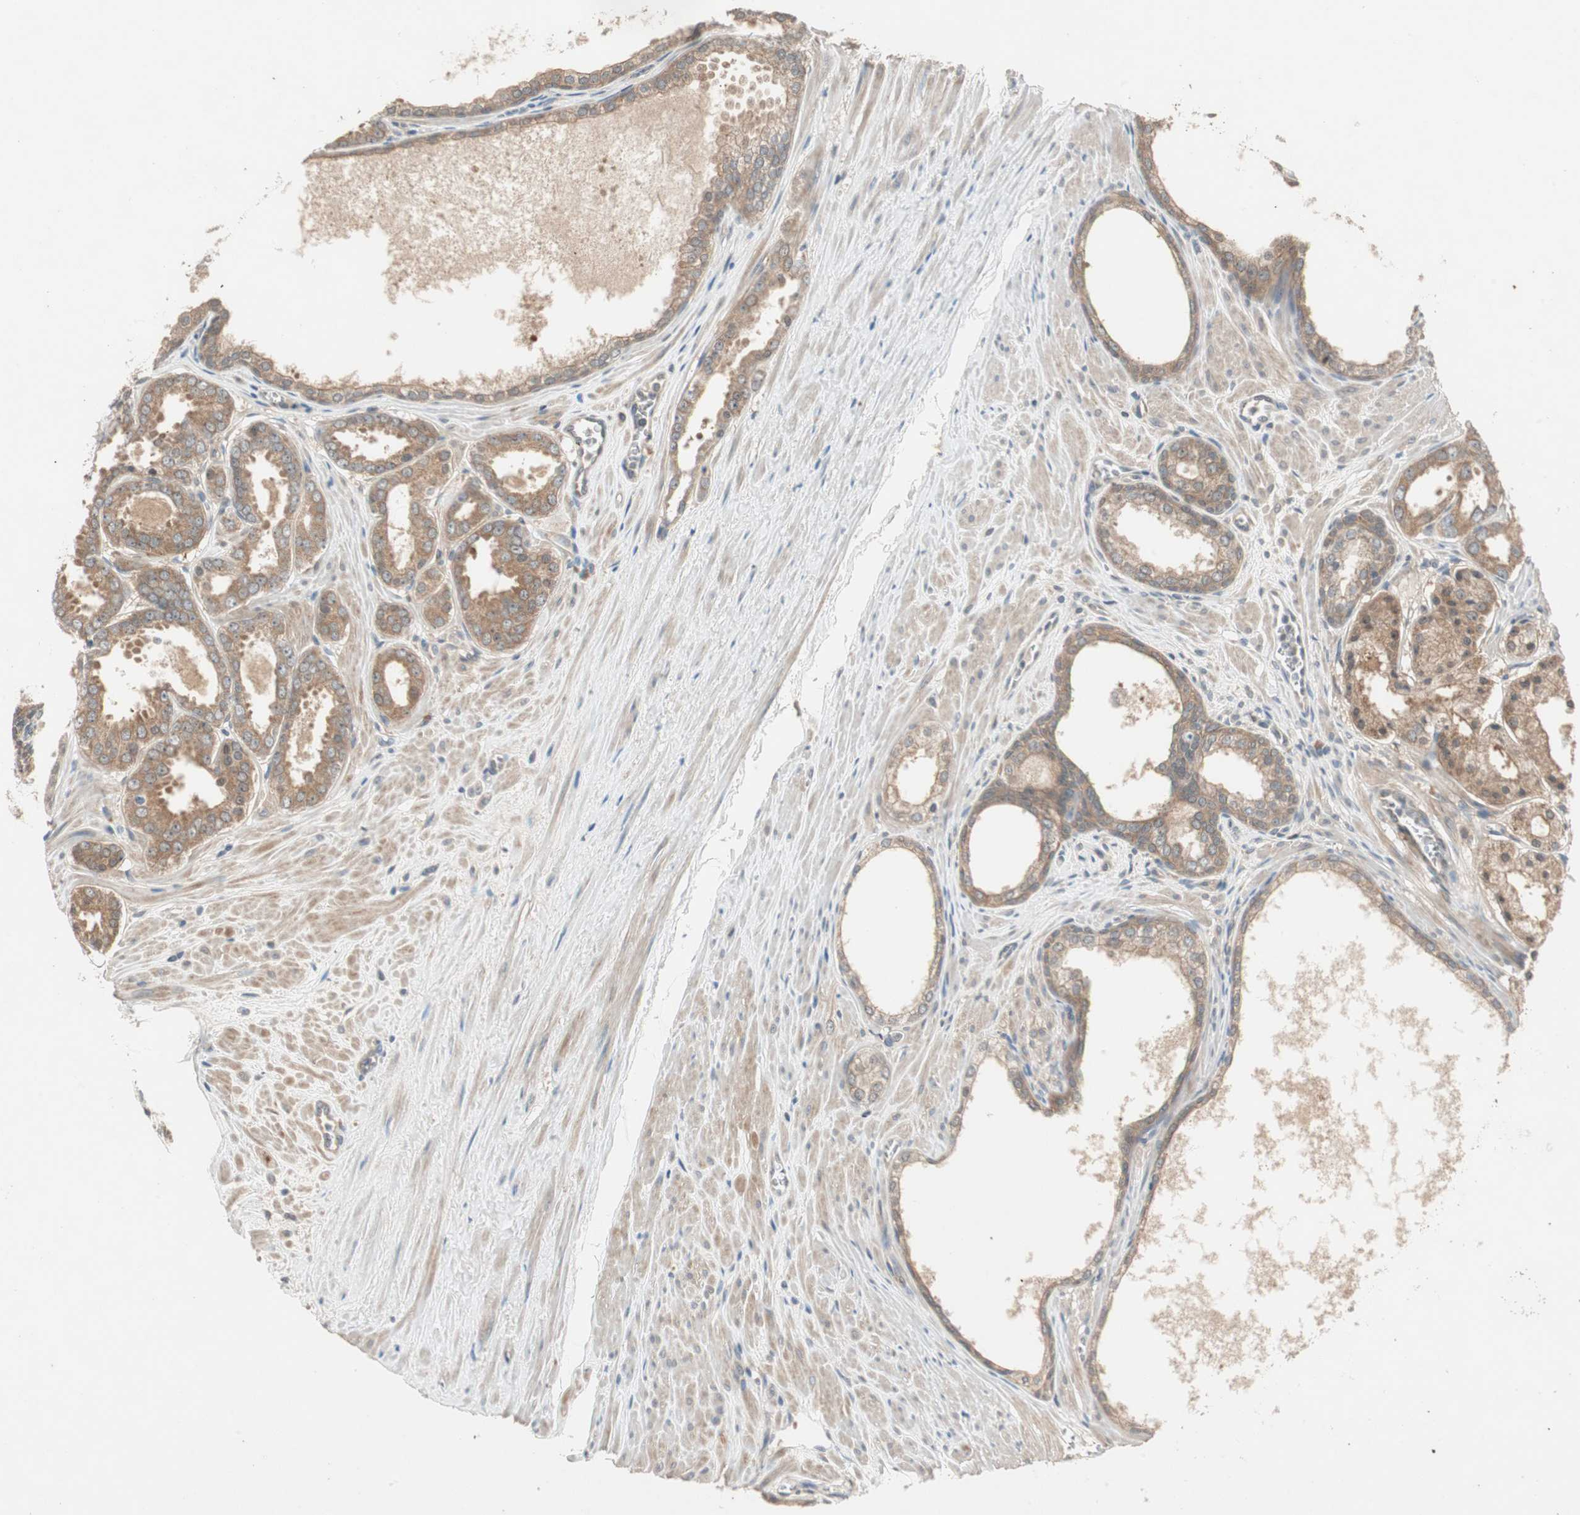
{"staining": {"intensity": "moderate", "quantity": ">75%", "location": "cytoplasmic/membranous"}, "tissue": "prostate cancer", "cell_type": "Tumor cells", "image_type": "cancer", "snomed": [{"axis": "morphology", "description": "Adenocarcinoma, Low grade"}, {"axis": "topography", "description": "Prostate"}], "caption": "An IHC image of tumor tissue is shown. Protein staining in brown highlights moderate cytoplasmic/membranous positivity in prostate cancer within tumor cells. The staining was performed using DAB (3,3'-diaminobenzidine), with brown indicating positive protein expression. Nuclei are stained blue with hematoxylin.", "gene": "NCLN", "patient": {"sex": "male", "age": 57}}